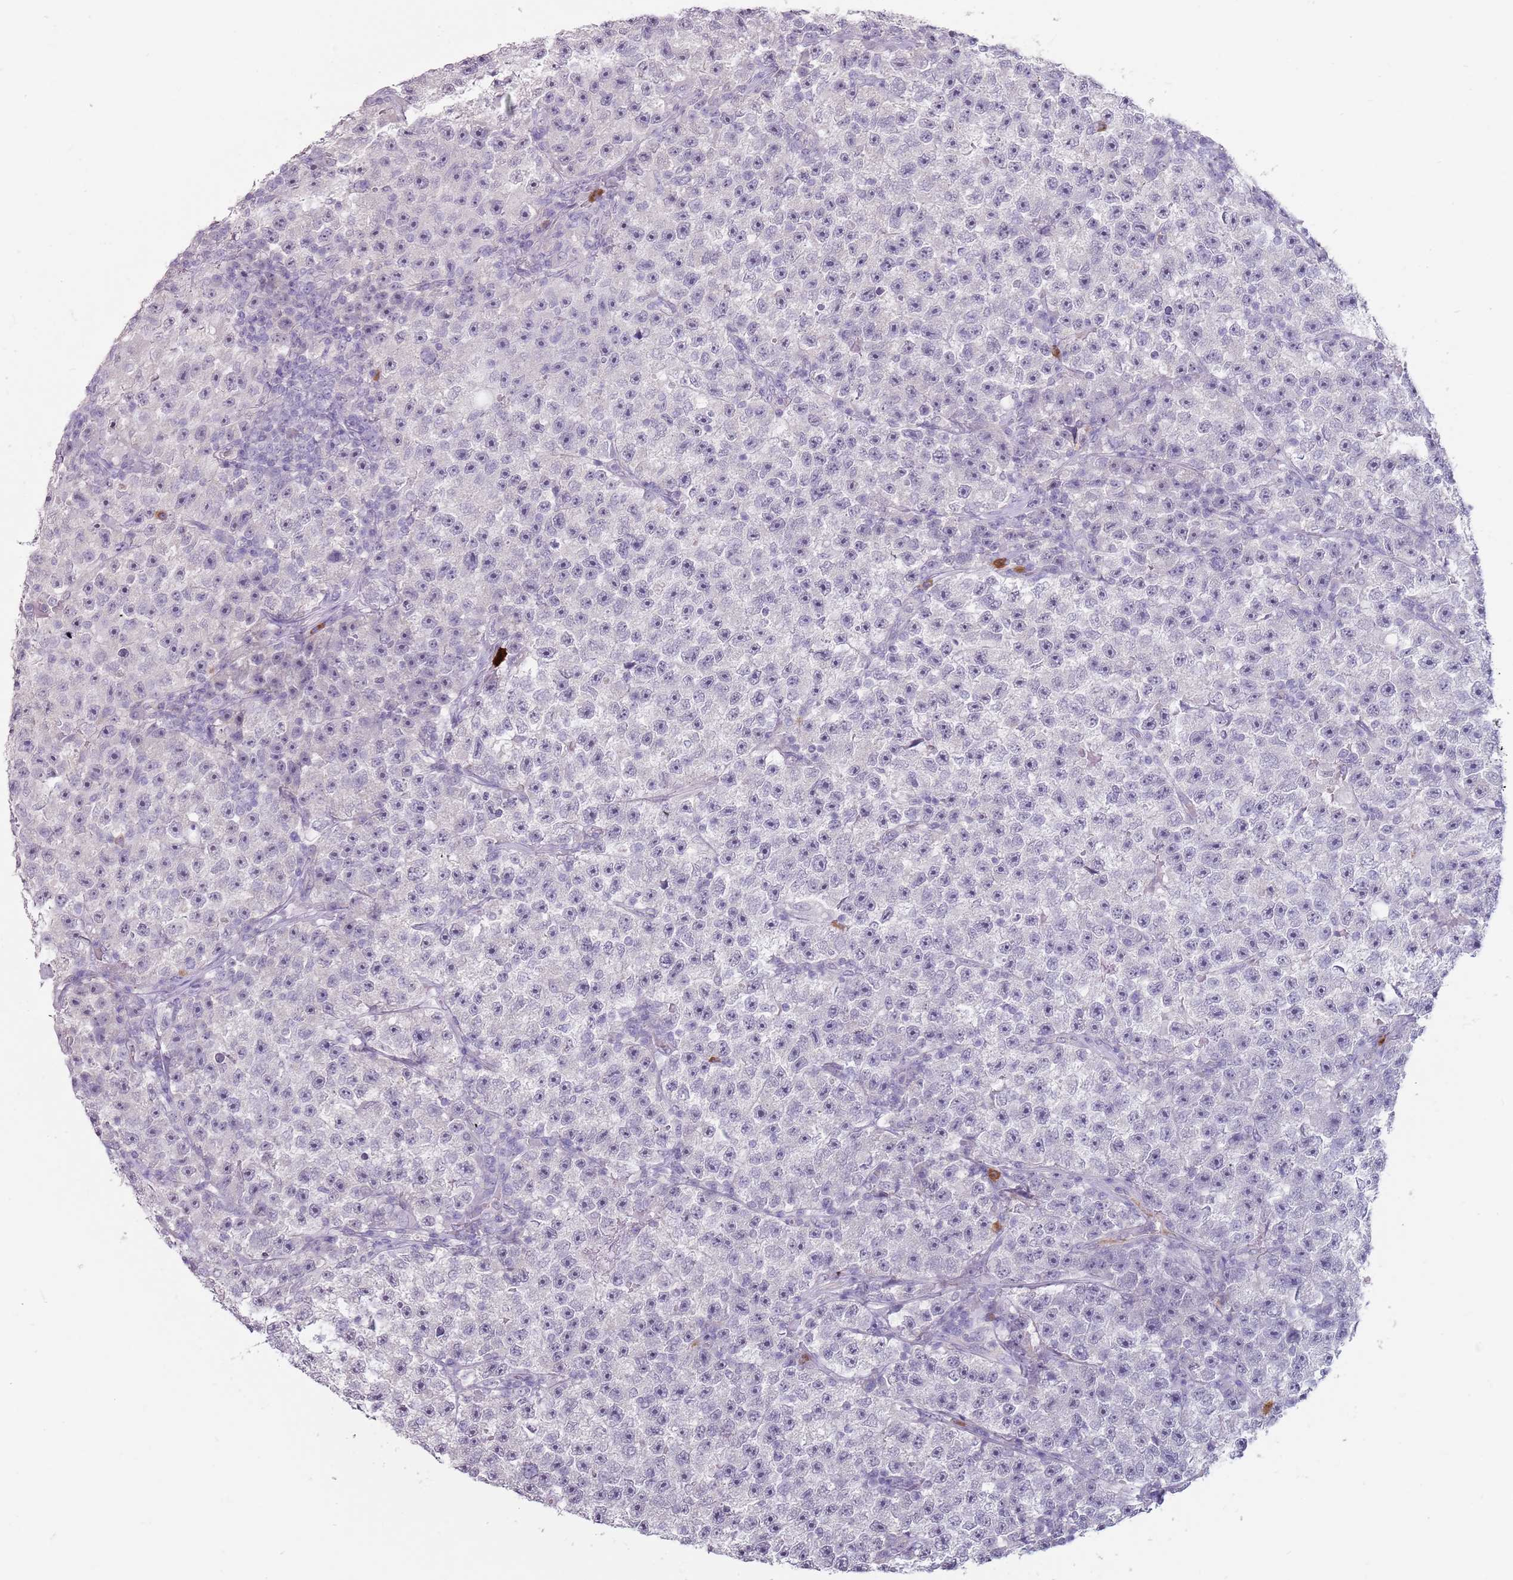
{"staining": {"intensity": "negative", "quantity": "none", "location": "none"}, "tissue": "testis cancer", "cell_type": "Tumor cells", "image_type": "cancer", "snomed": [{"axis": "morphology", "description": "Seminoma, NOS"}, {"axis": "topography", "description": "Testis"}], "caption": "Tumor cells show no significant staining in seminoma (testis).", "gene": "STYK1", "patient": {"sex": "male", "age": 22}}